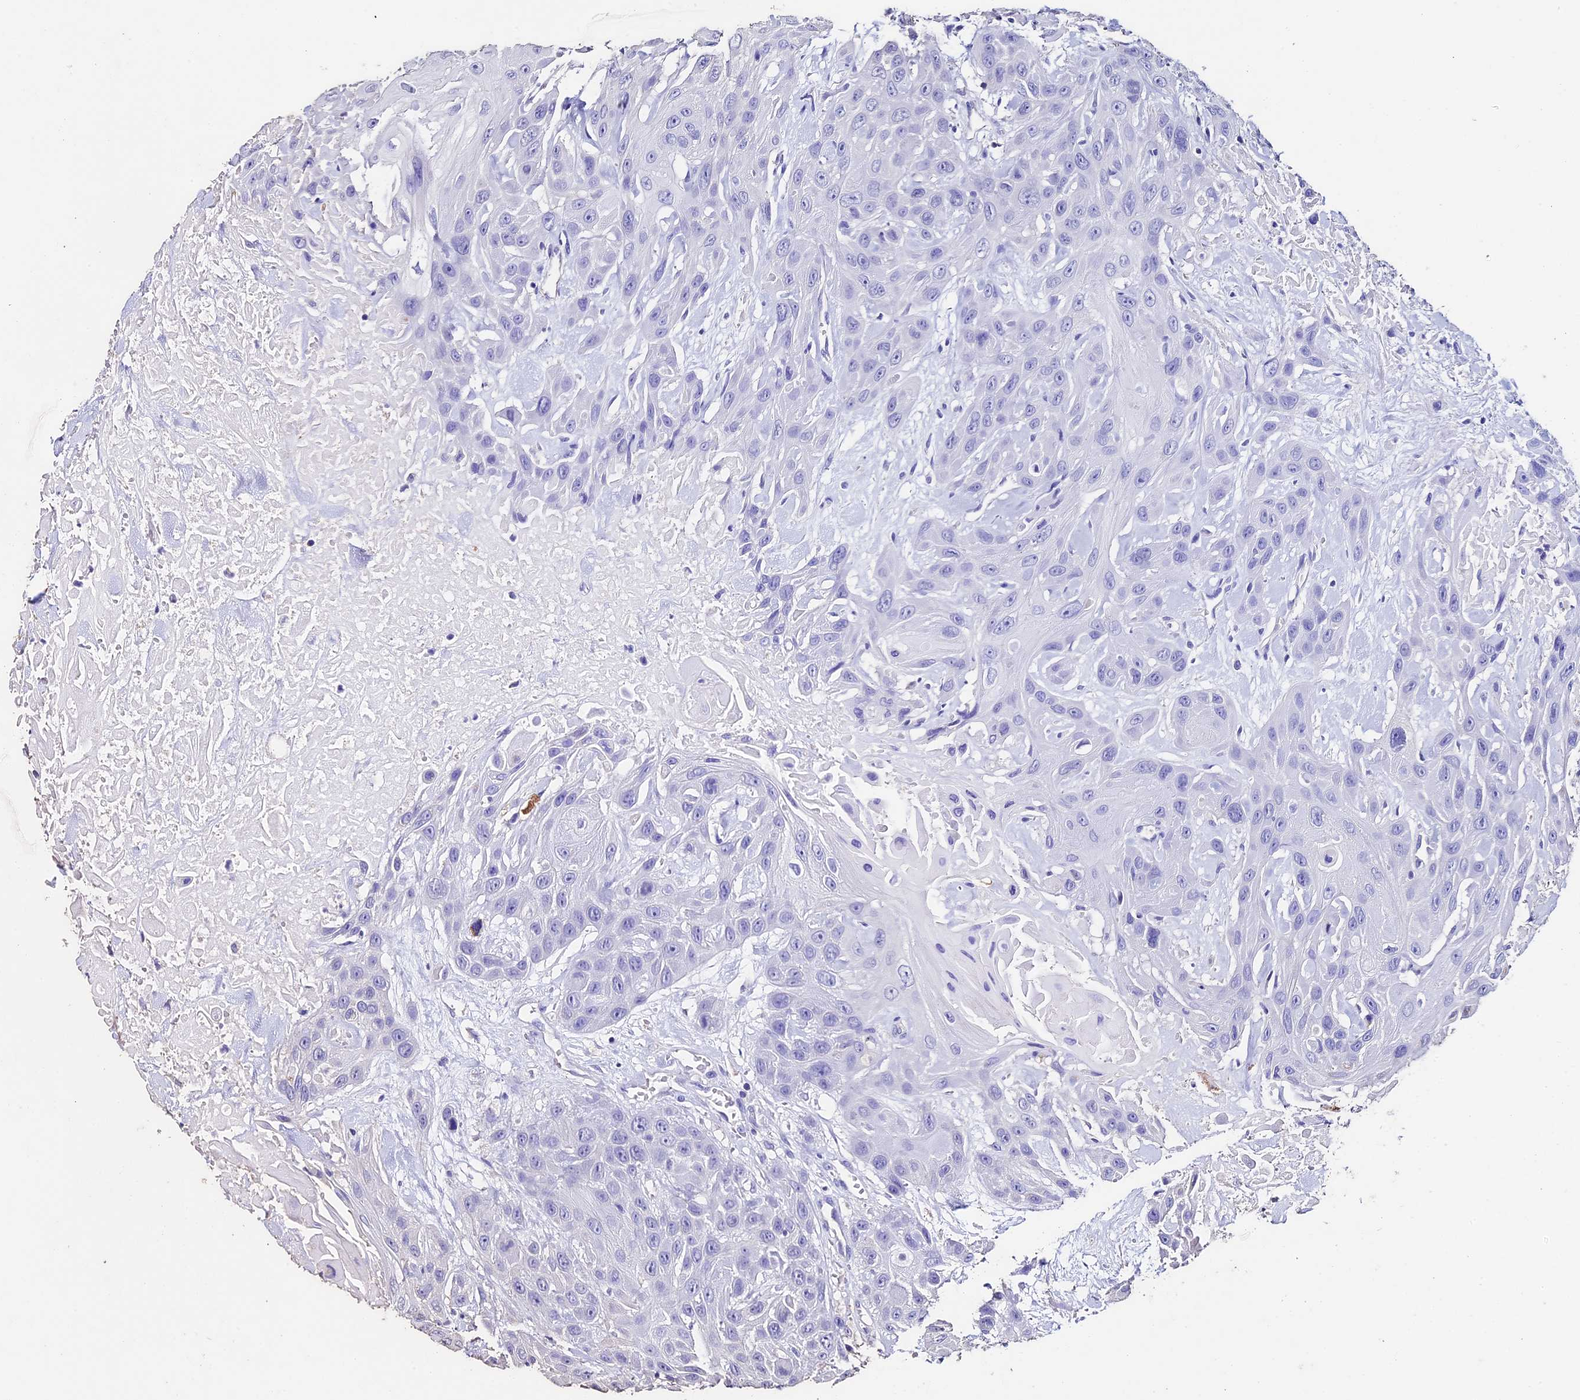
{"staining": {"intensity": "negative", "quantity": "none", "location": "none"}, "tissue": "head and neck cancer", "cell_type": "Tumor cells", "image_type": "cancer", "snomed": [{"axis": "morphology", "description": "Squamous cell carcinoma, NOS"}, {"axis": "topography", "description": "Head-Neck"}], "caption": "Head and neck cancer (squamous cell carcinoma) was stained to show a protein in brown. There is no significant staining in tumor cells.", "gene": "USB1", "patient": {"sex": "male", "age": 81}}